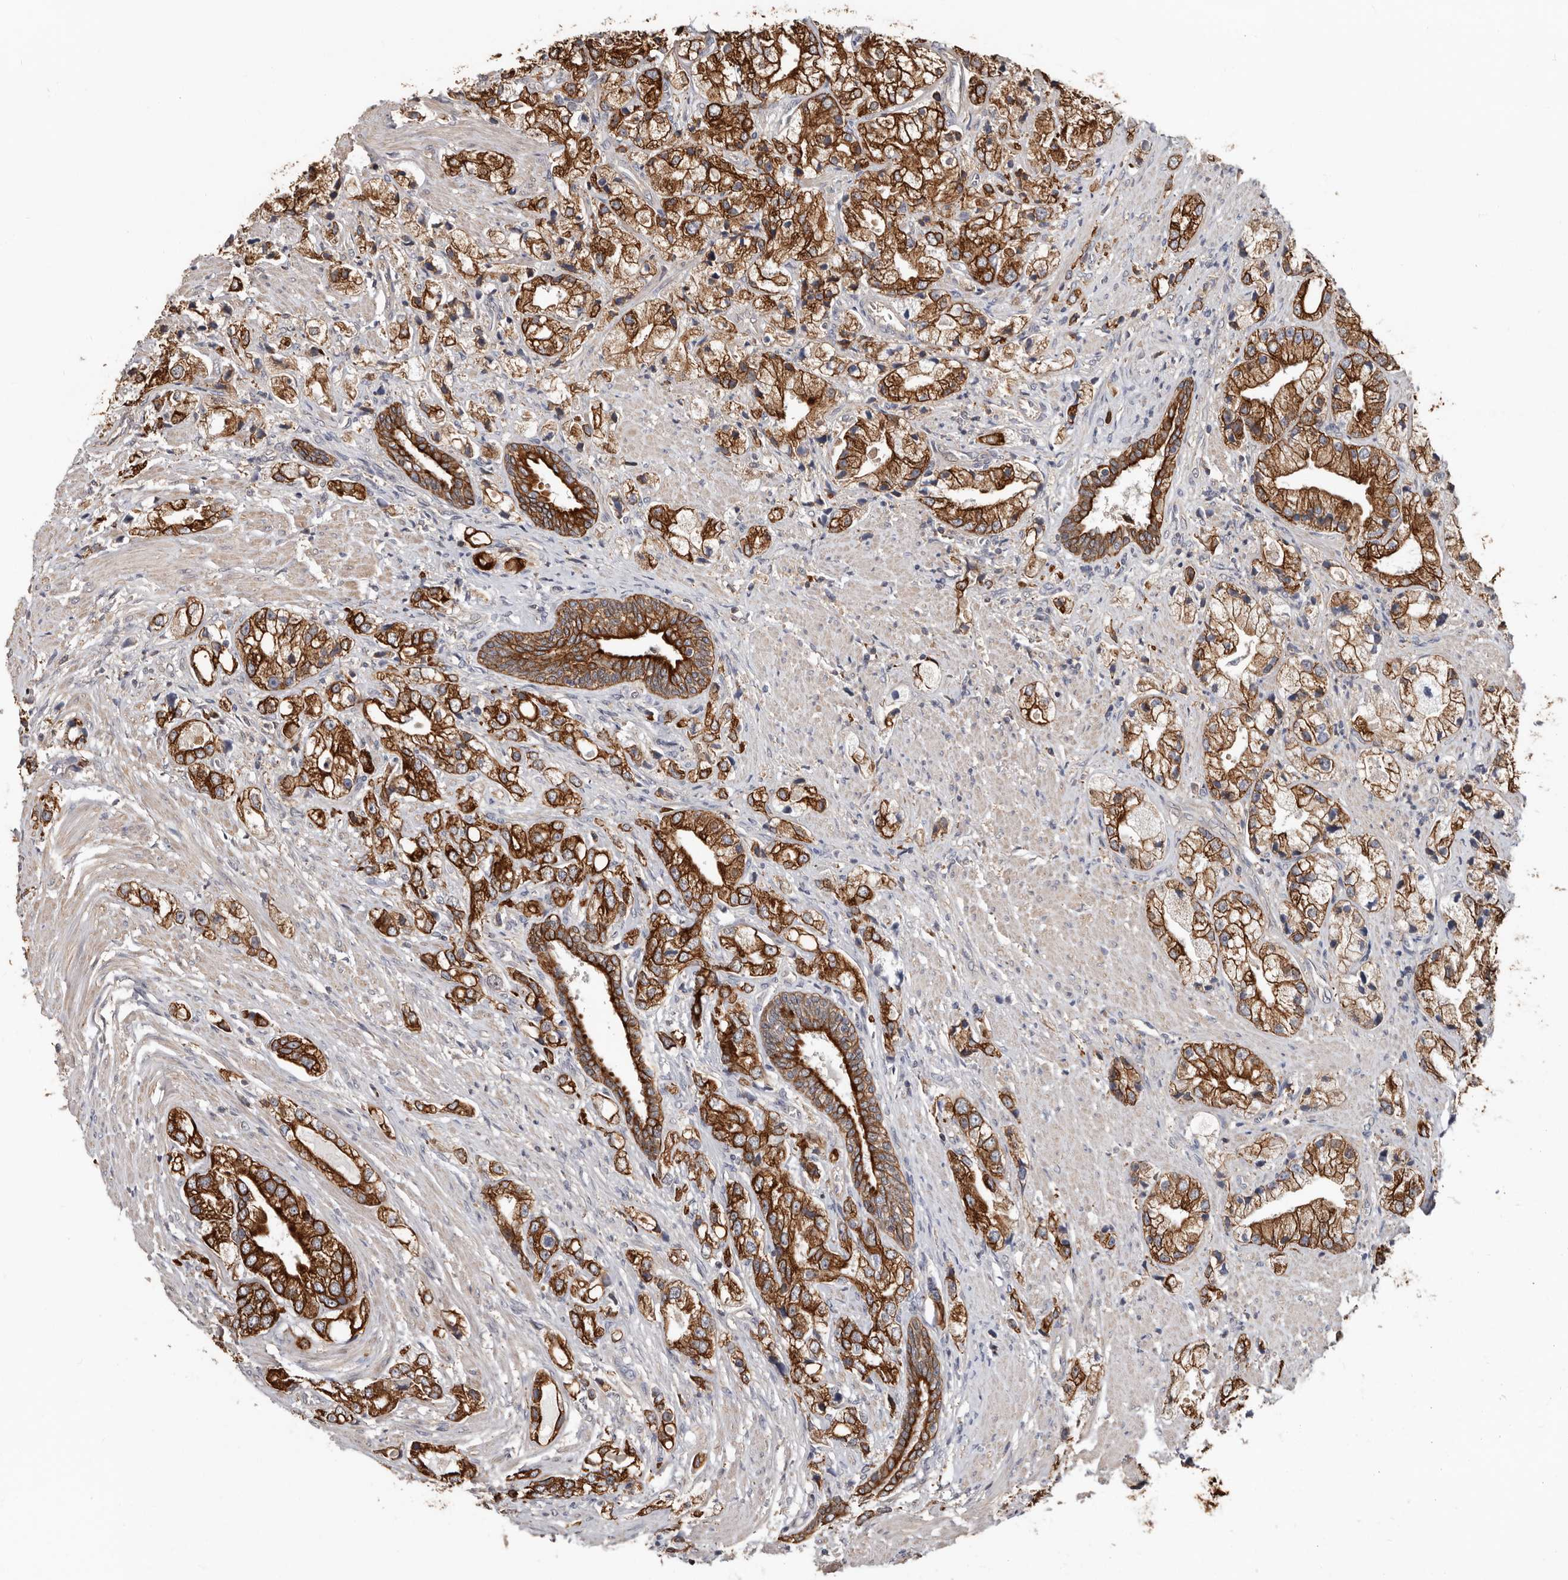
{"staining": {"intensity": "strong", "quantity": ">75%", "location": "cytoplasmic/membranous"}, "tissue": "prostate cancer", "cell_type": "Tumor cells", "image_type": "cancer", "snomed": [{"axis": "morphology", "description": "Adenocarcinoma, High grade"}, {"axis": "topography", "description": "Prostate"}], "caption": "This micrograph demonstrates prostate cancer stained with immunohistochemistry to label a protein in brown. The cytoplasmic/membranous of tumor cells show strong positivity for the protein. Nuclei are counter-stained blue.", "gene": "MRPL18", "patient": {"sex": "male", "age": 50}}